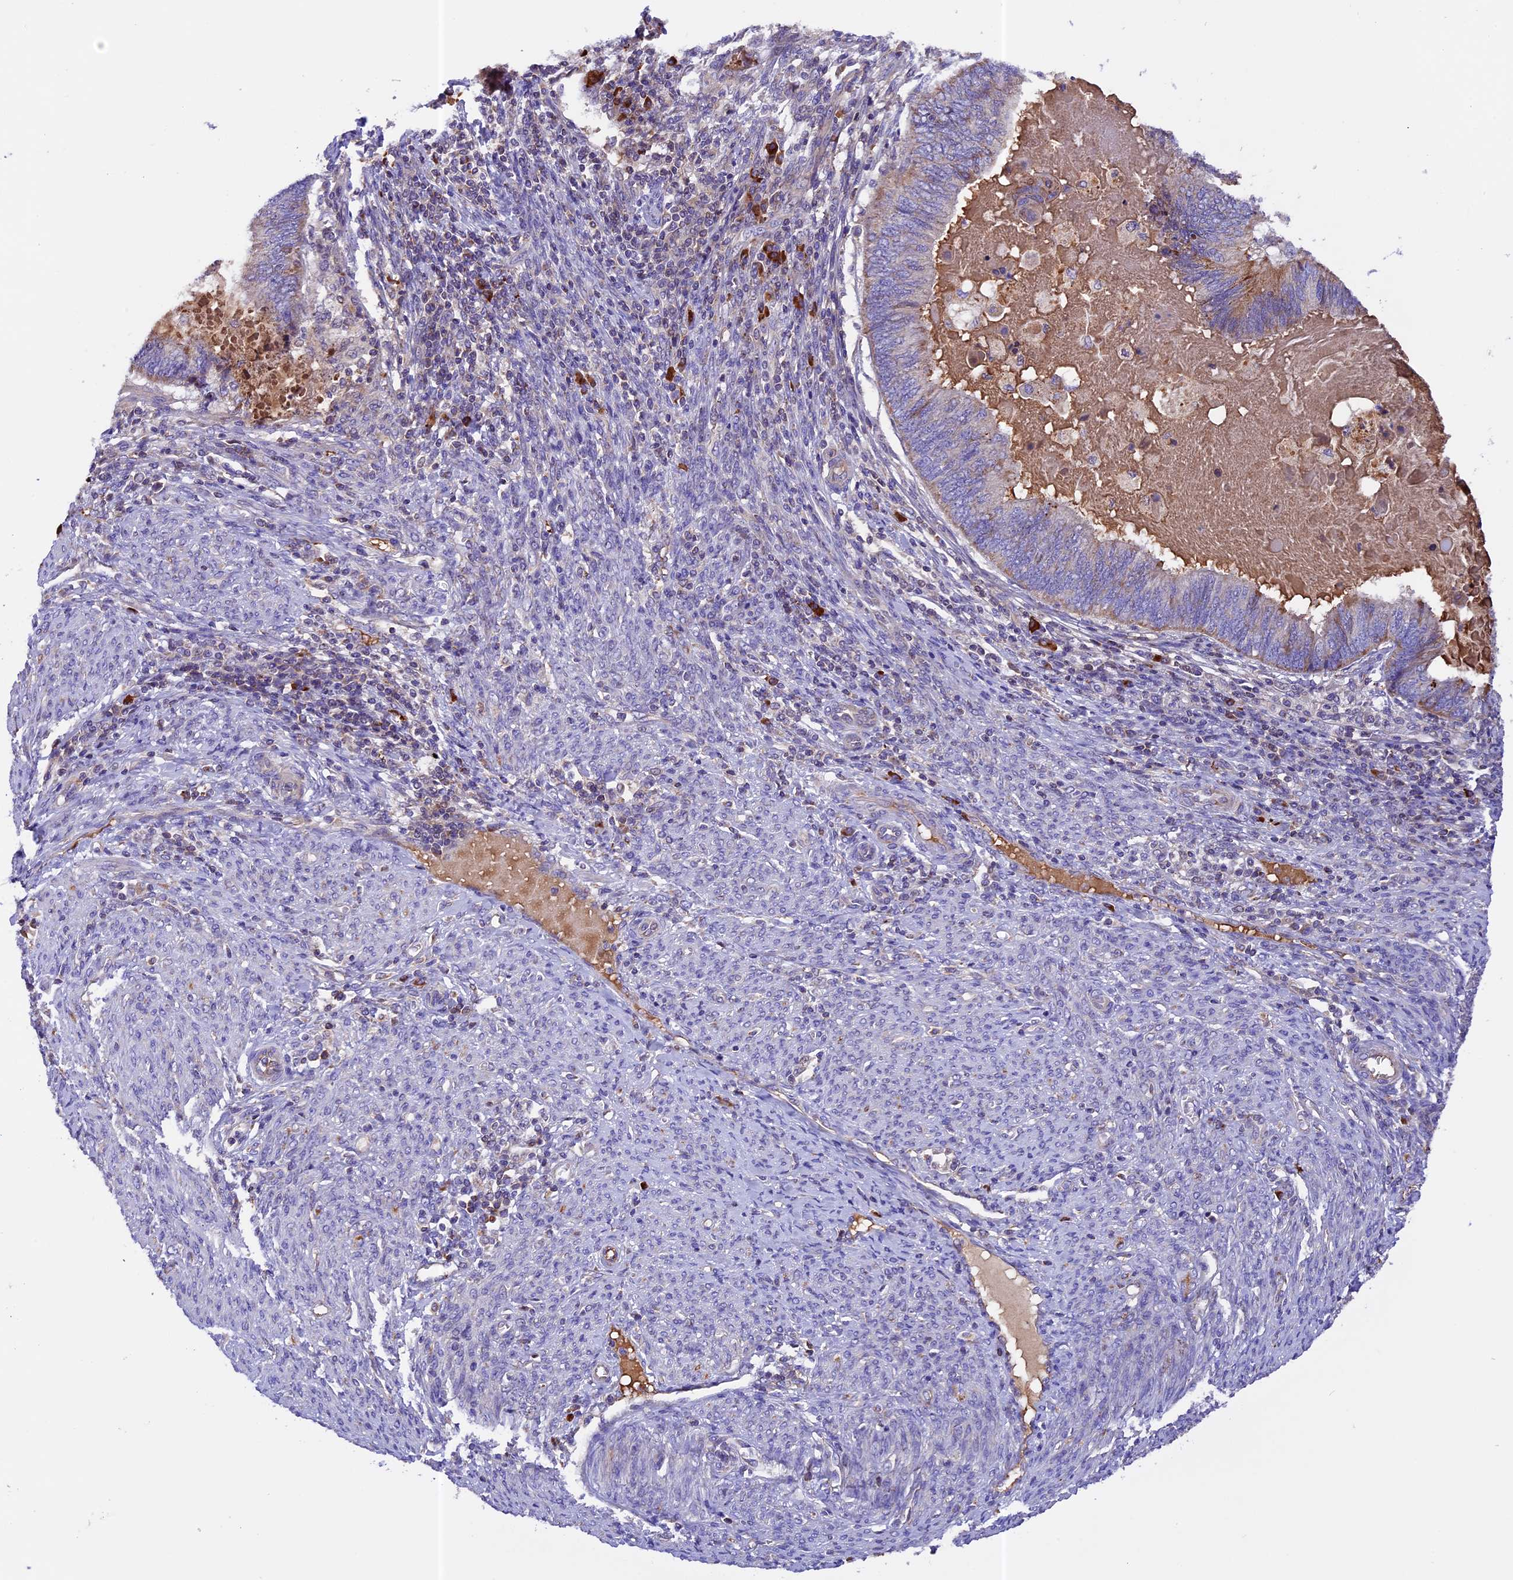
{"staining": {"intensity": "moderate", "quantity": "<25%", "location": "cytoplasmic/membranous"}, "tissue": "endometrial cancer", "cell_type": "Tumor cells", "image_type": "cancer", "snomed": [{"axis": "morphology", "description": "Adenocarcinoma, NOS"}, {"axis": "topography", "description": "Uterus"}, {"axis": "topography", "description": "Endometrium"}], "caption": "Immunohistochemical staining of human endometrial adenocarcinoma exhibits low levels of moderate cytoplasmic/membranous protein expression in about <25% of tumor cells.", "gene": "METTL22", "patient": {"sex": "female", "age": 70}}